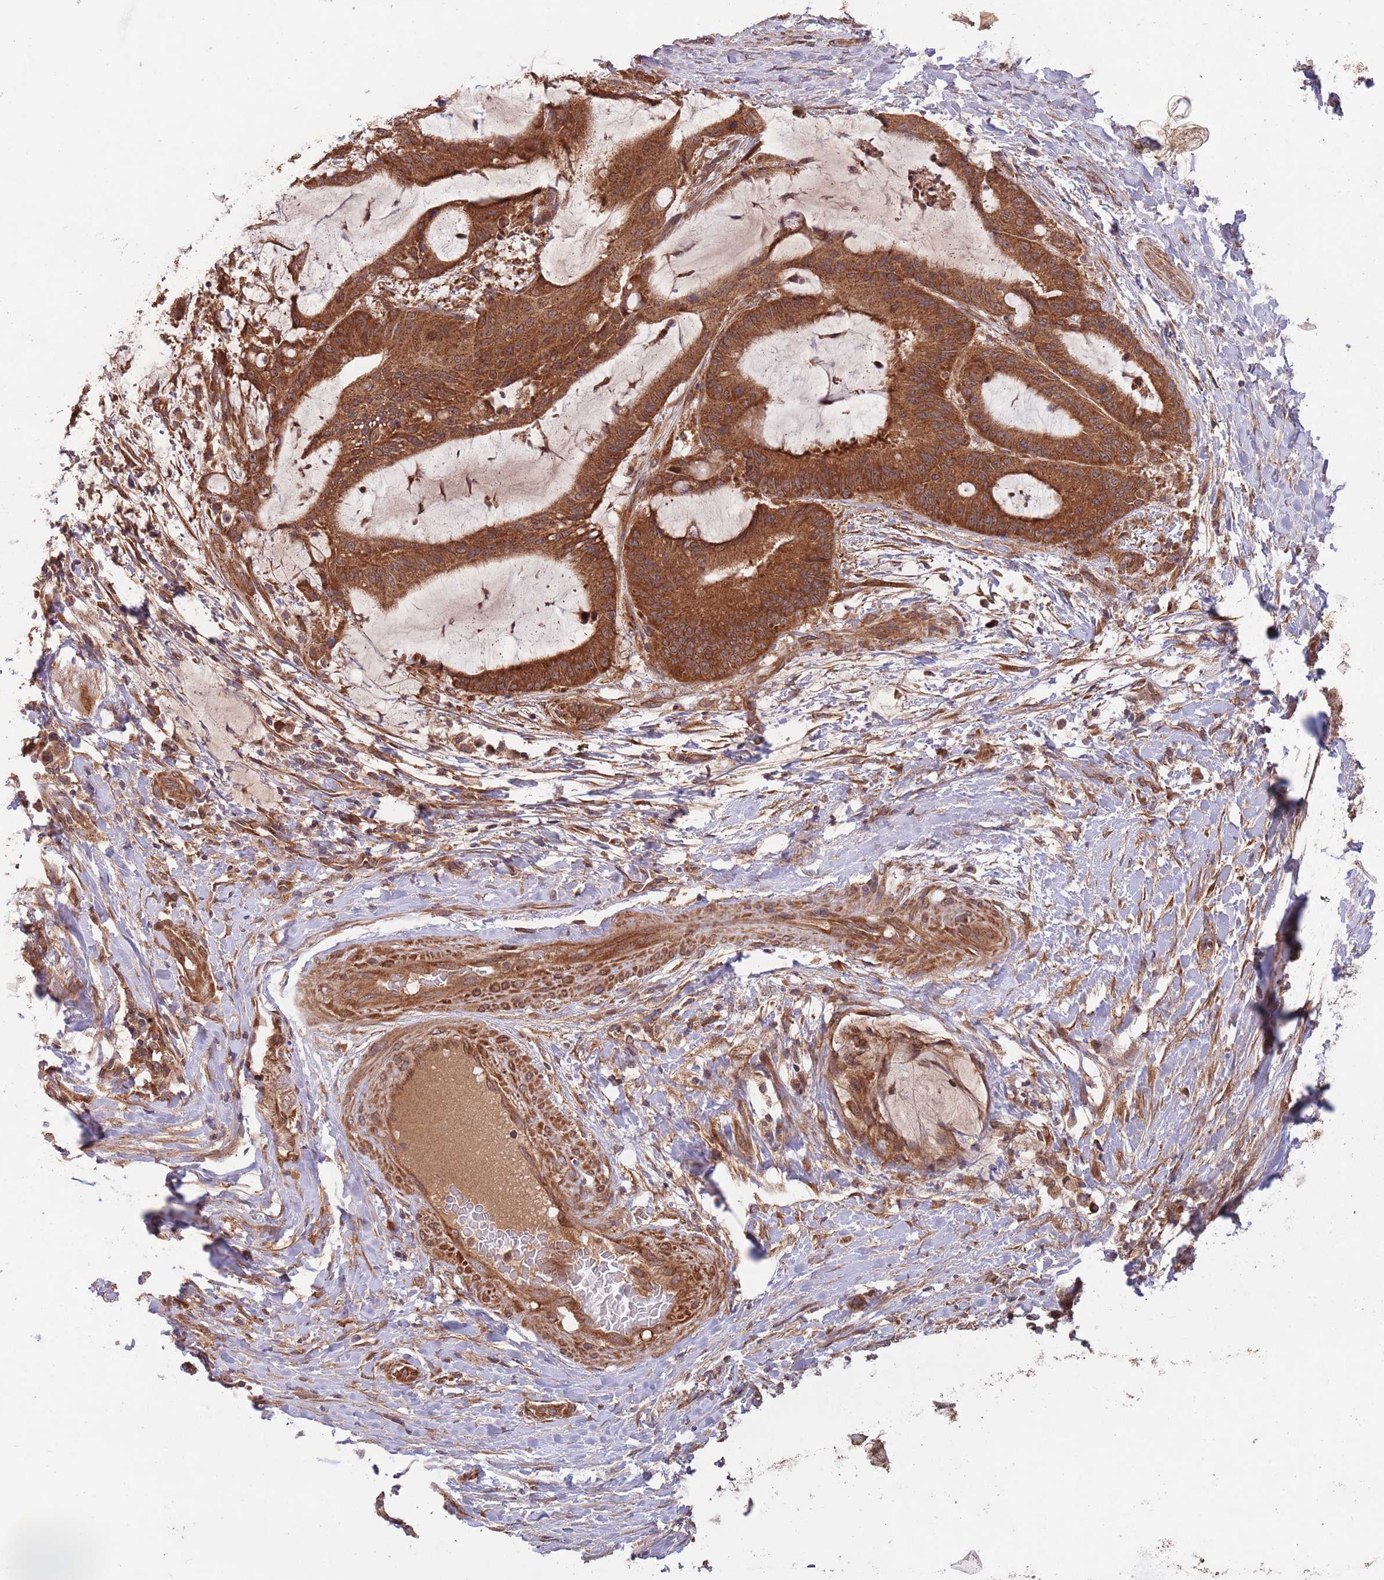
{"staining": {"intensity": "strong", "quantity": ">75%", "location": "cytoplasmic/membranous"}, "tissue": "liver cancer", "cell_type": "Tumor cells", "image_type": "cancer", "snomed": [{"axis": "morphology", "description": "Normal tissue, NOS"}, {"axis": "morphology", "description": "Cholangiocarcinoma"}, {"axis": "topography", "description": "Liver"}, {"axis": "topography", "description": "Peripheral nerve tissue"}], "caption": "Protein analysis of cholangiocarcinoma (liver) tissue reveals strong cytoplasmic/membranous expression in approximately >75% of tumor cells.", "gene": "MFNG", "patient": {"sex": "female", "age": 73}}